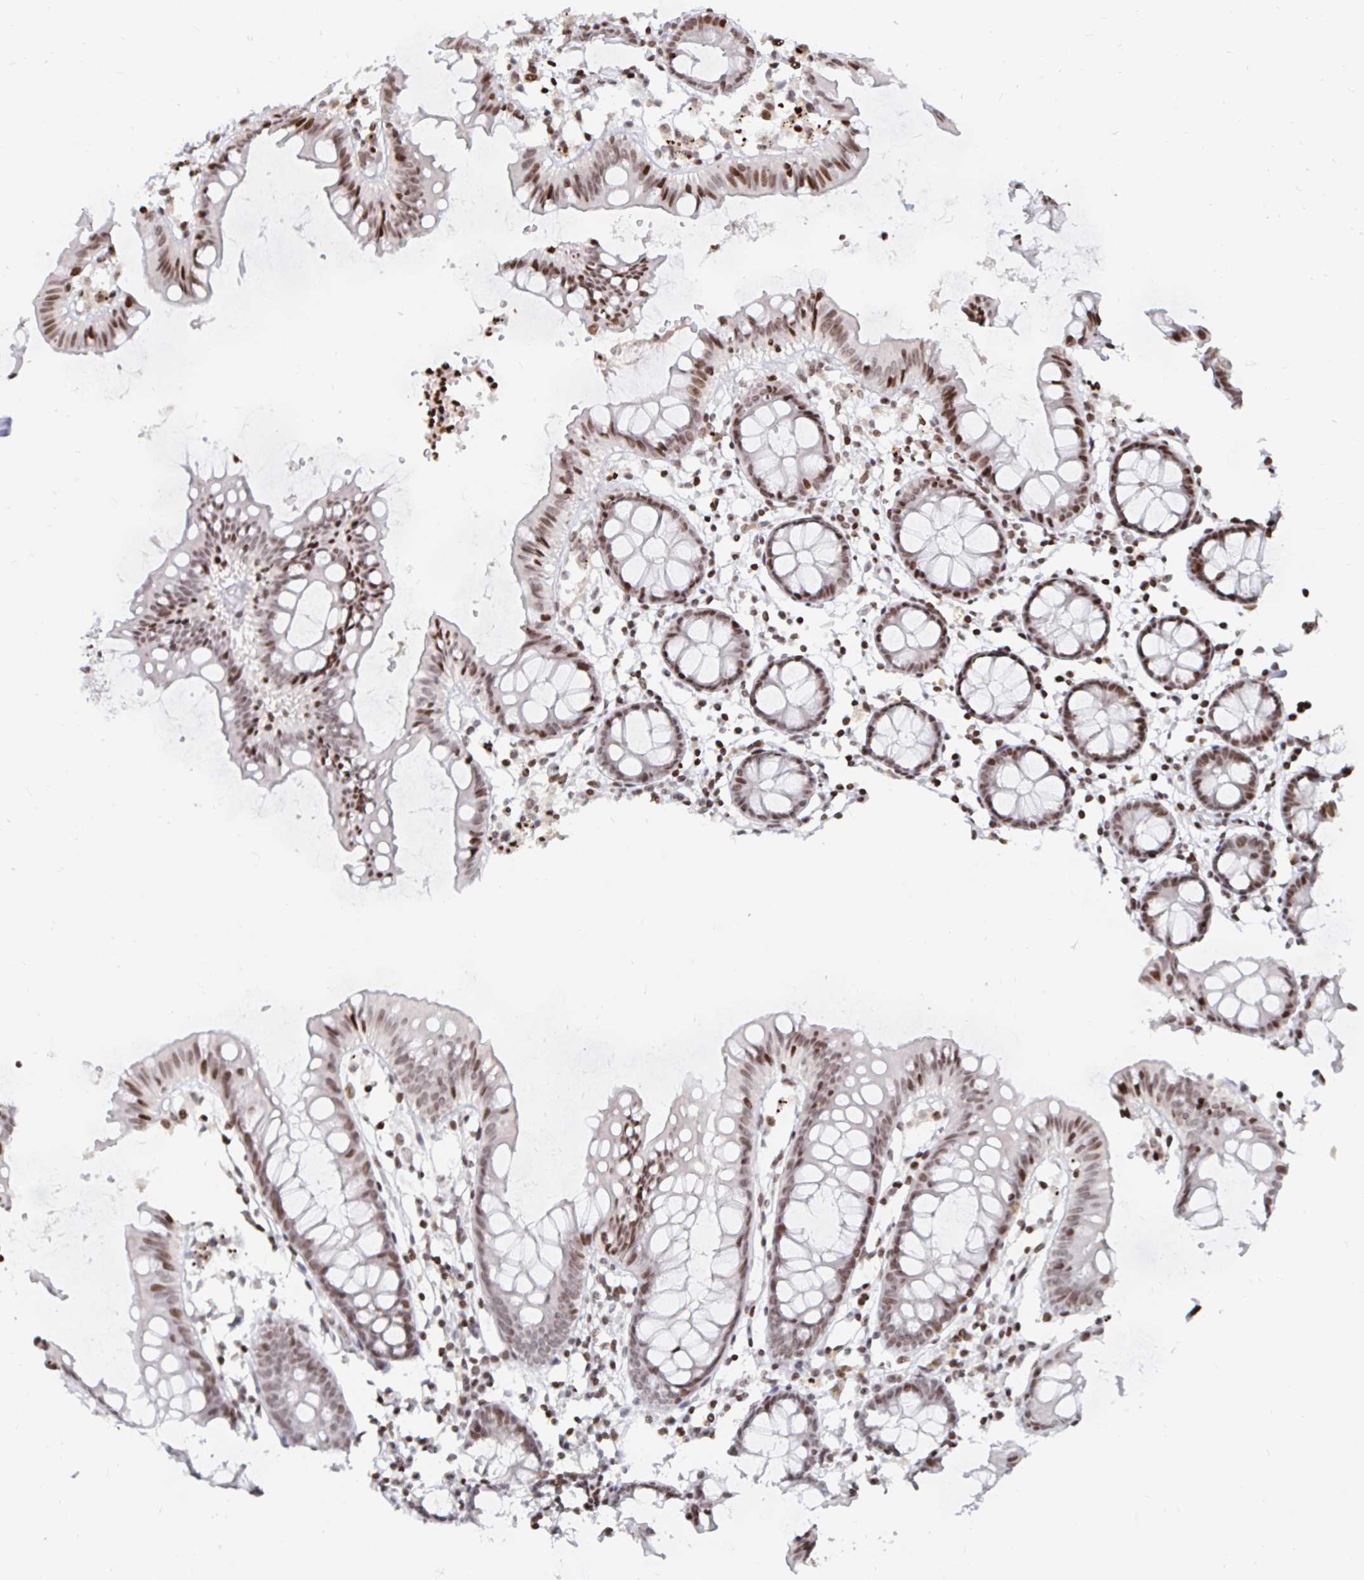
{"staining": {"intensity": "weak", "quantity": ">75%", "location": "nuclear"}, "tissue": "colon", "cell_type": "Endothelial cells", "image_type": "normal", "snomed": [{"axis": "morphology", "description": "Normal tissue, NOS"}, {"axis": "topography", "description": "Colon"}], "caption": "The micrograph shows staining of normal colon, revealing weak nuclear protein staining (brown color) within endothelial cells.", "gene": "HOXC10", "patient": {"sex": "female", "age": 84}}